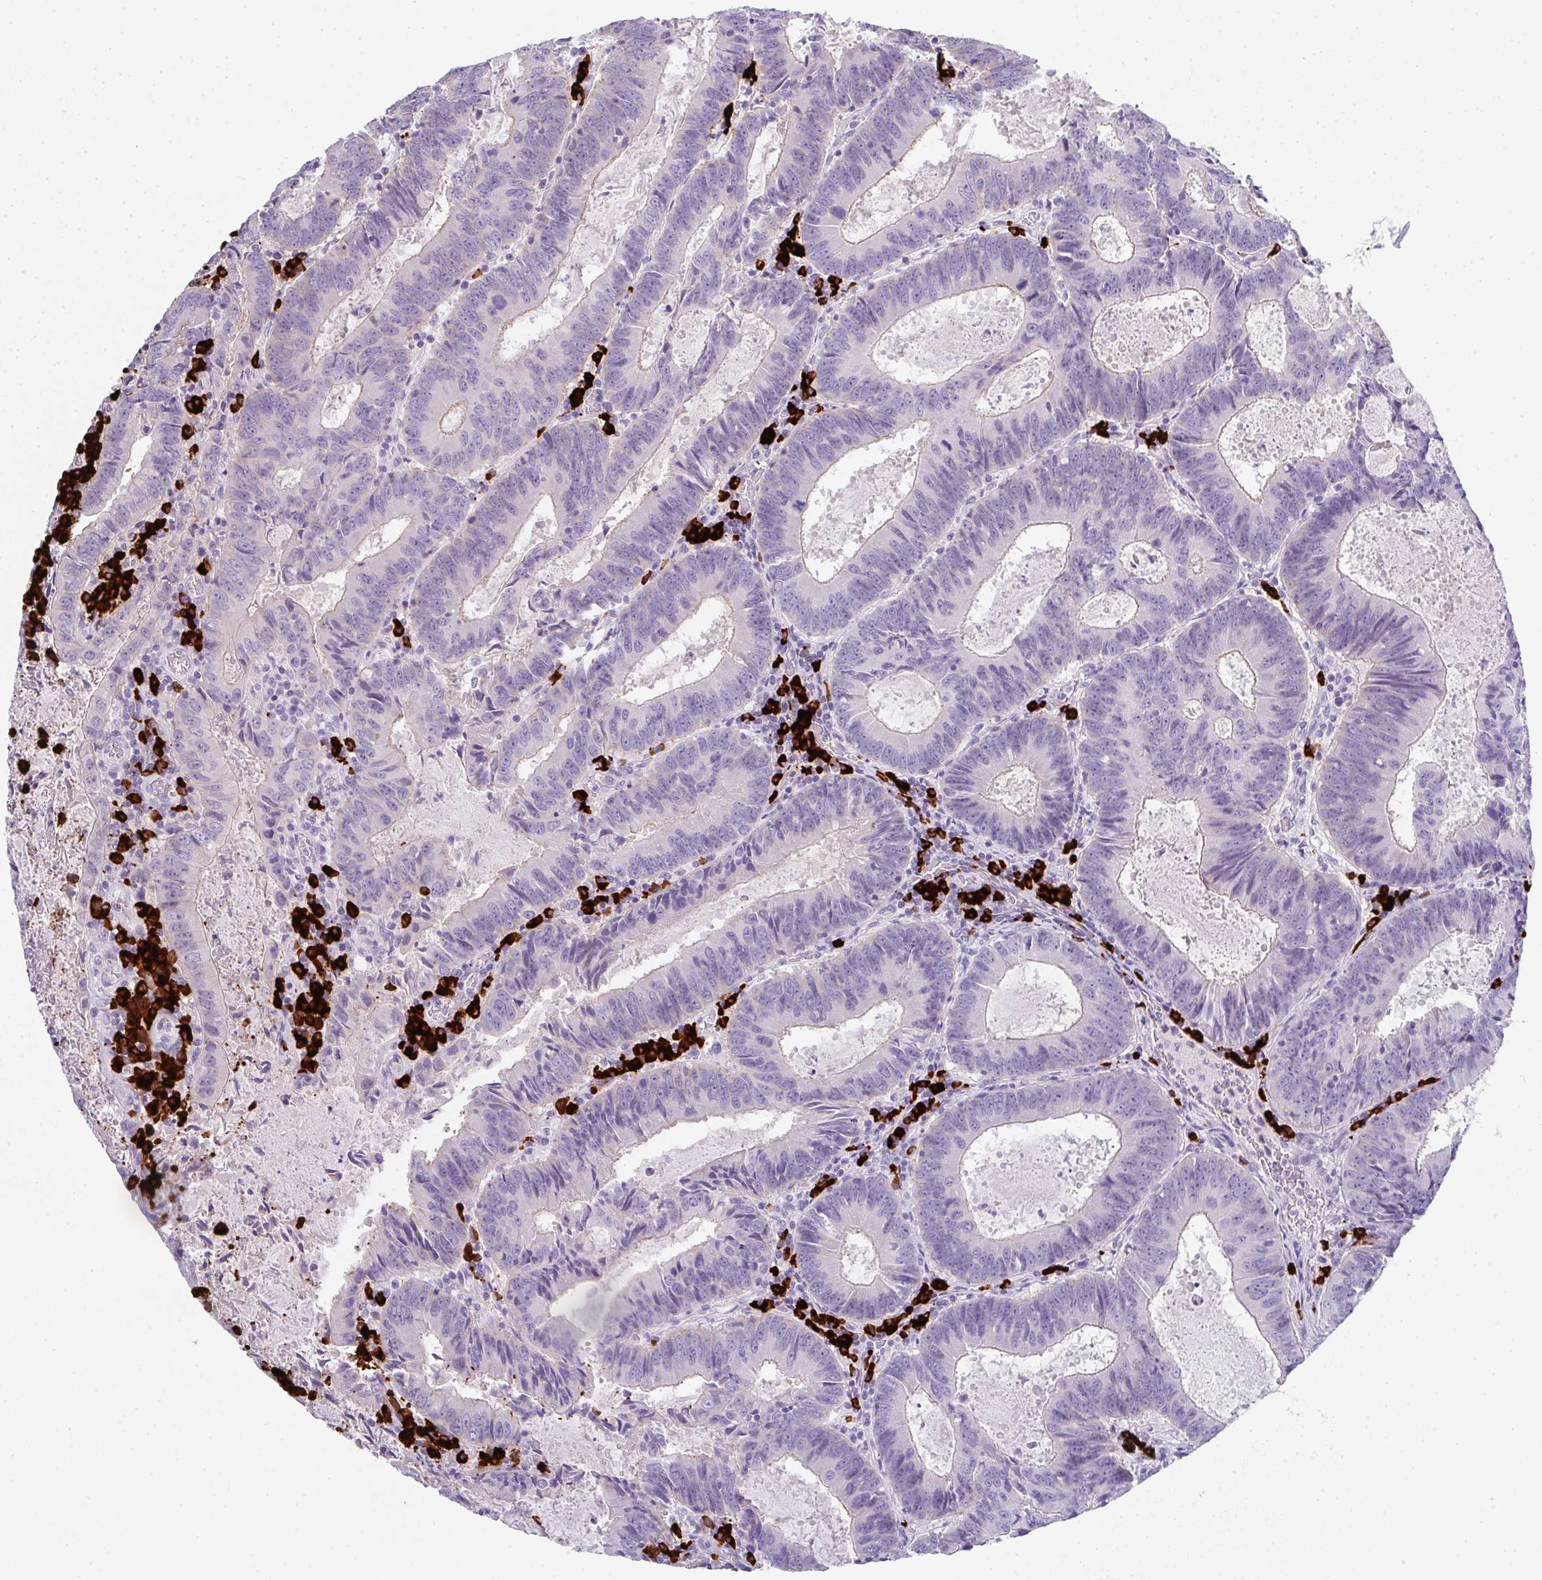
{"staining": {"intensity": "negative", "quantity": "none", "location": "none"}, "tissue": "colorectal cancer", "cell_type": "Tumor cells", "image_type": "cancer", "snomed": [{"axis": "morphology", "description": "Adenocarcinoma, NOS"}, {"axis": "topography", "description": "Colon"}], "caption": "Immunohistochemistry (IHC) micrograph of neoplastic tissue: human colorectal cancer (adenocarcinoma) stained with DAB (3,3'-diaminobenzidine) reveals no significant protein expression in tumor cells.", "gene": "CACNA1S", "patient": {"sex": "male", "age": 67}}